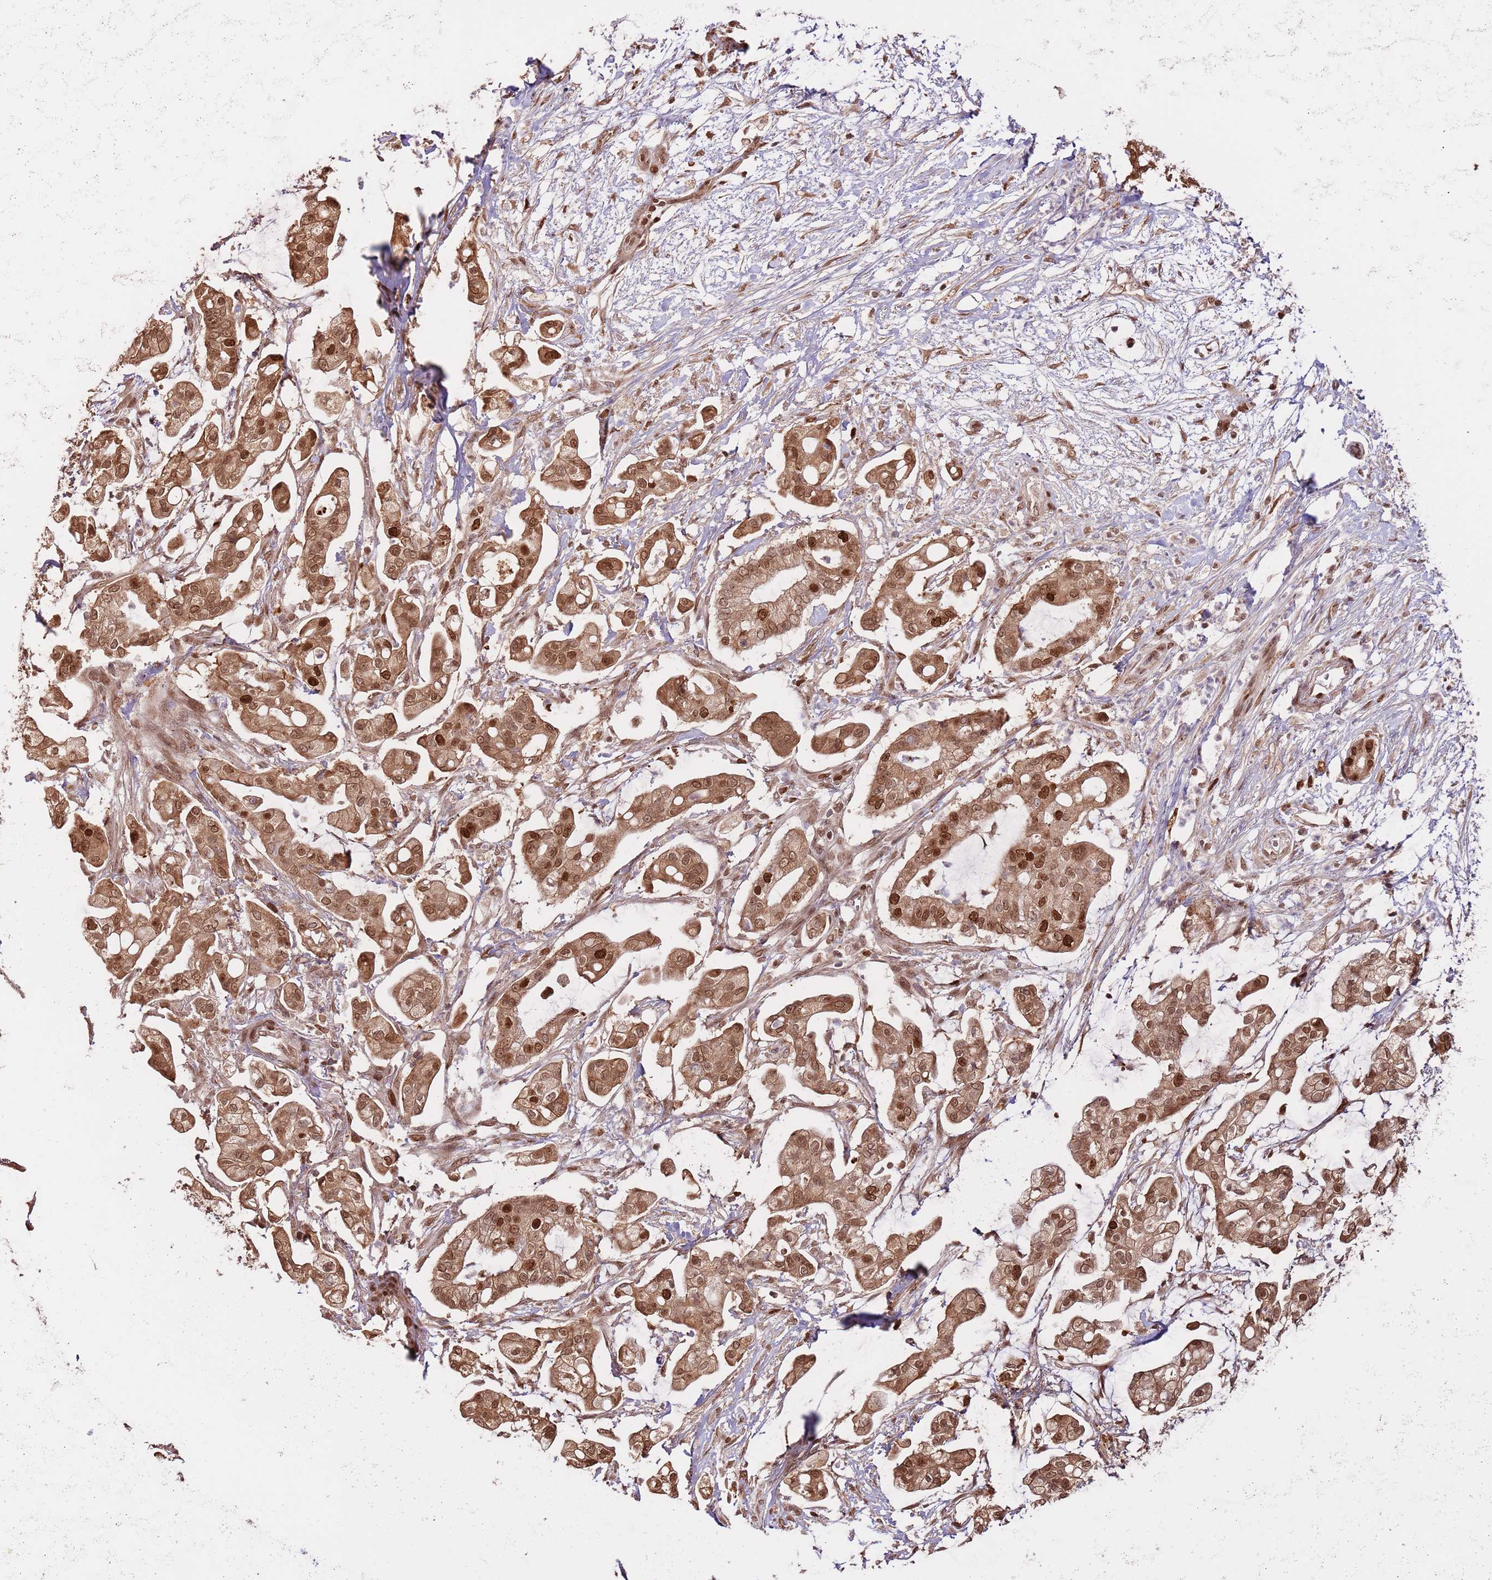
{"staining": {"intensity": "strong", "quantity": ">75%", "location": "cytoplasmic/membranous,nuclear"}, "tissue": "pancreatic cancer", "cell_type": "Tumor cells", "image_type": "cancer", "snomed": [{"axis": "morphology", "description": "Adenocarcinoma, NOS"}, {"axis": "topography", "description": "Pancreas"}], "caption": "This photomicrograph shows pancreatic adenocarcinoma stained with IHC to label a protein in brown. The cytoplasmic/membranous and nuclear of tumor cells show strong positivity for the protein. Nuclei are counter-stained blue.", "gene": "RIF1", "patient": {"sex": "female", "age": 69}}